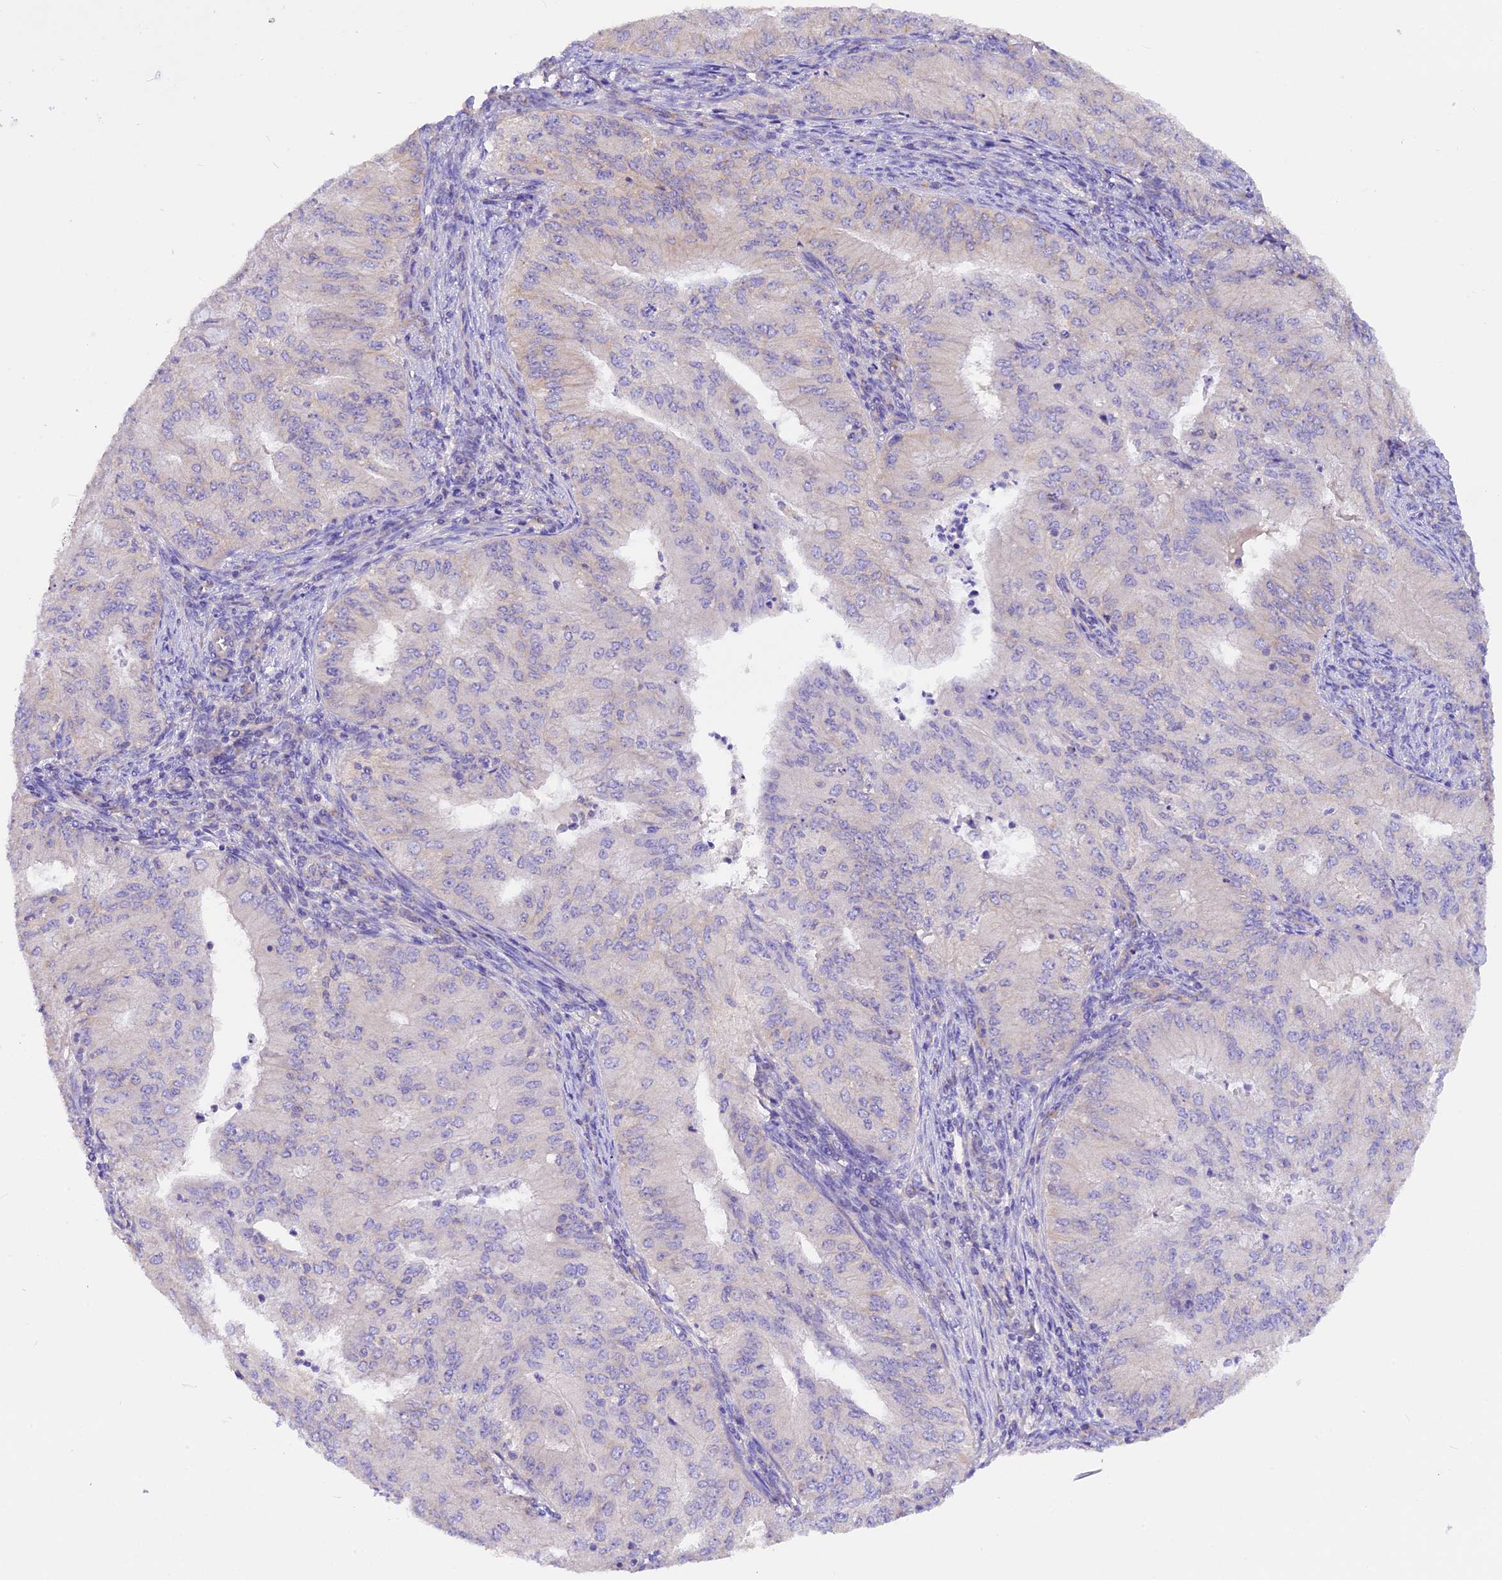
{"staining": {"intensity": "negative", "quantity": "none", "location": "none"}, "tissue": "endometrial cancer", "cell_type": "Tumor cells", "image_type": "cancer", "snomed": [{"axis": "morphology", "description": "Adenocarcinoma, NOS"}, {"axis": "topography", "description": "Endometrium"}], "caption": "Endometrial cancer was stained to show a protein in brown. There is no significant expression in tumor cells. (DAB IHC, high magnification).", "gene": "AP3B2", "patient": {"sex": "female", "age": 50}}